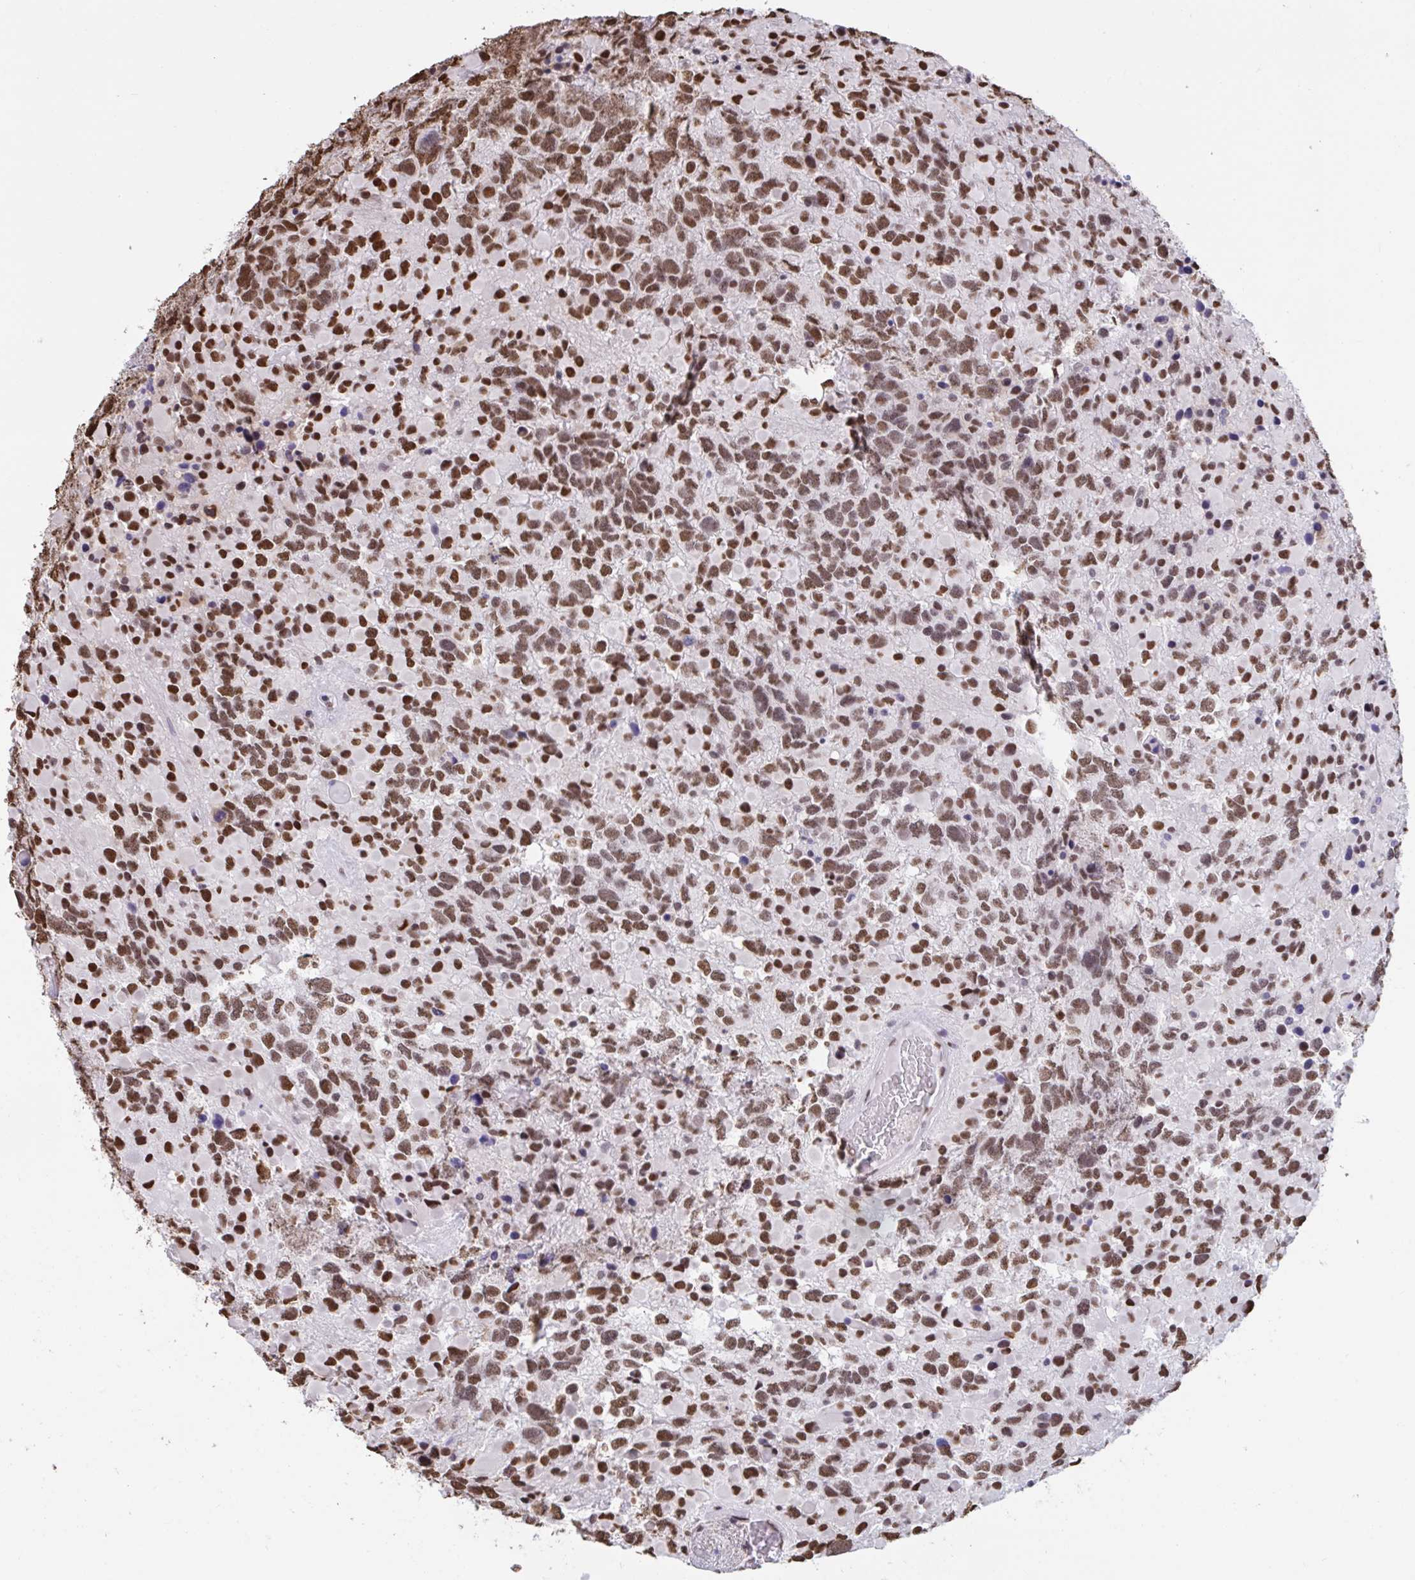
{"staining": {"intensity": "strong", "quantity": ">75%", "location": "nuclear"}, "tissue": "glioma", "cell_type": "Tumor cells", "image_type": "cancer", "snomed": [{"axis": "morphology", "description": "Glioma, malignant, High grade"}, {"axis": "topography", "description": "Brain"}], "caption": "Protein staining of glioma tissue displays strong nuclear staining in approximately >75% of tumor cells.", "gene": "HNRNPDL", "patient": {"sex": "female", "age": 40}}